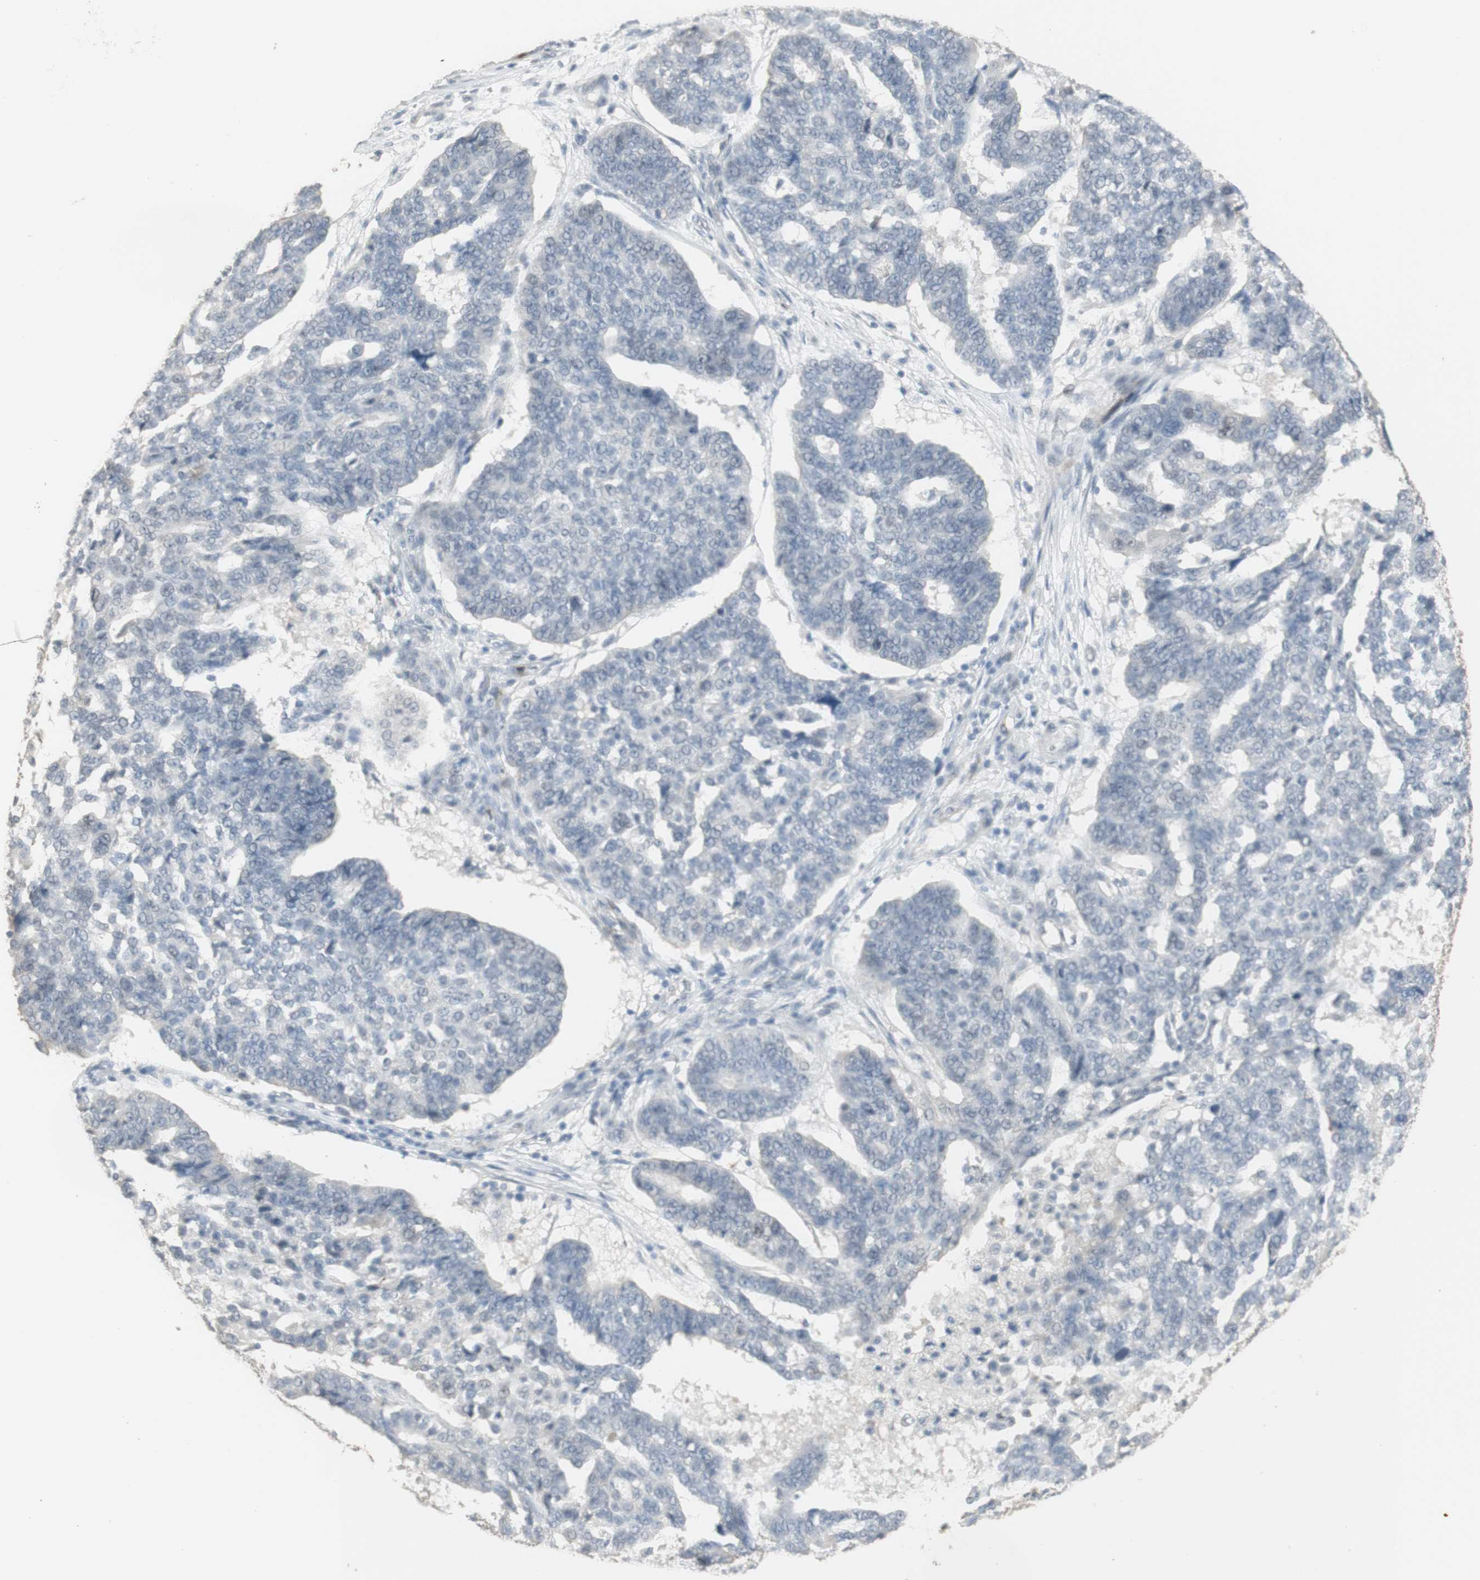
{"staining": {"intensity": "negative", "quantity": "none", "location": "none"}, "tissue": "ovarian cancer", "cell_type": "Tumor cells", "image_type": "cancer", "snomed": [{"axis": "morphology", "description": "Cystadenocarcinoma, serous, NOS"}, {"axis": "topography", "description": "Ovary"}], "caption": "Histopathology image shows no significant protein staining in tumor cells of serous cystadenocarcinoma (ovarian).", "gene": "MUC3A", "patient": {"sex": "female", "age": 59}}